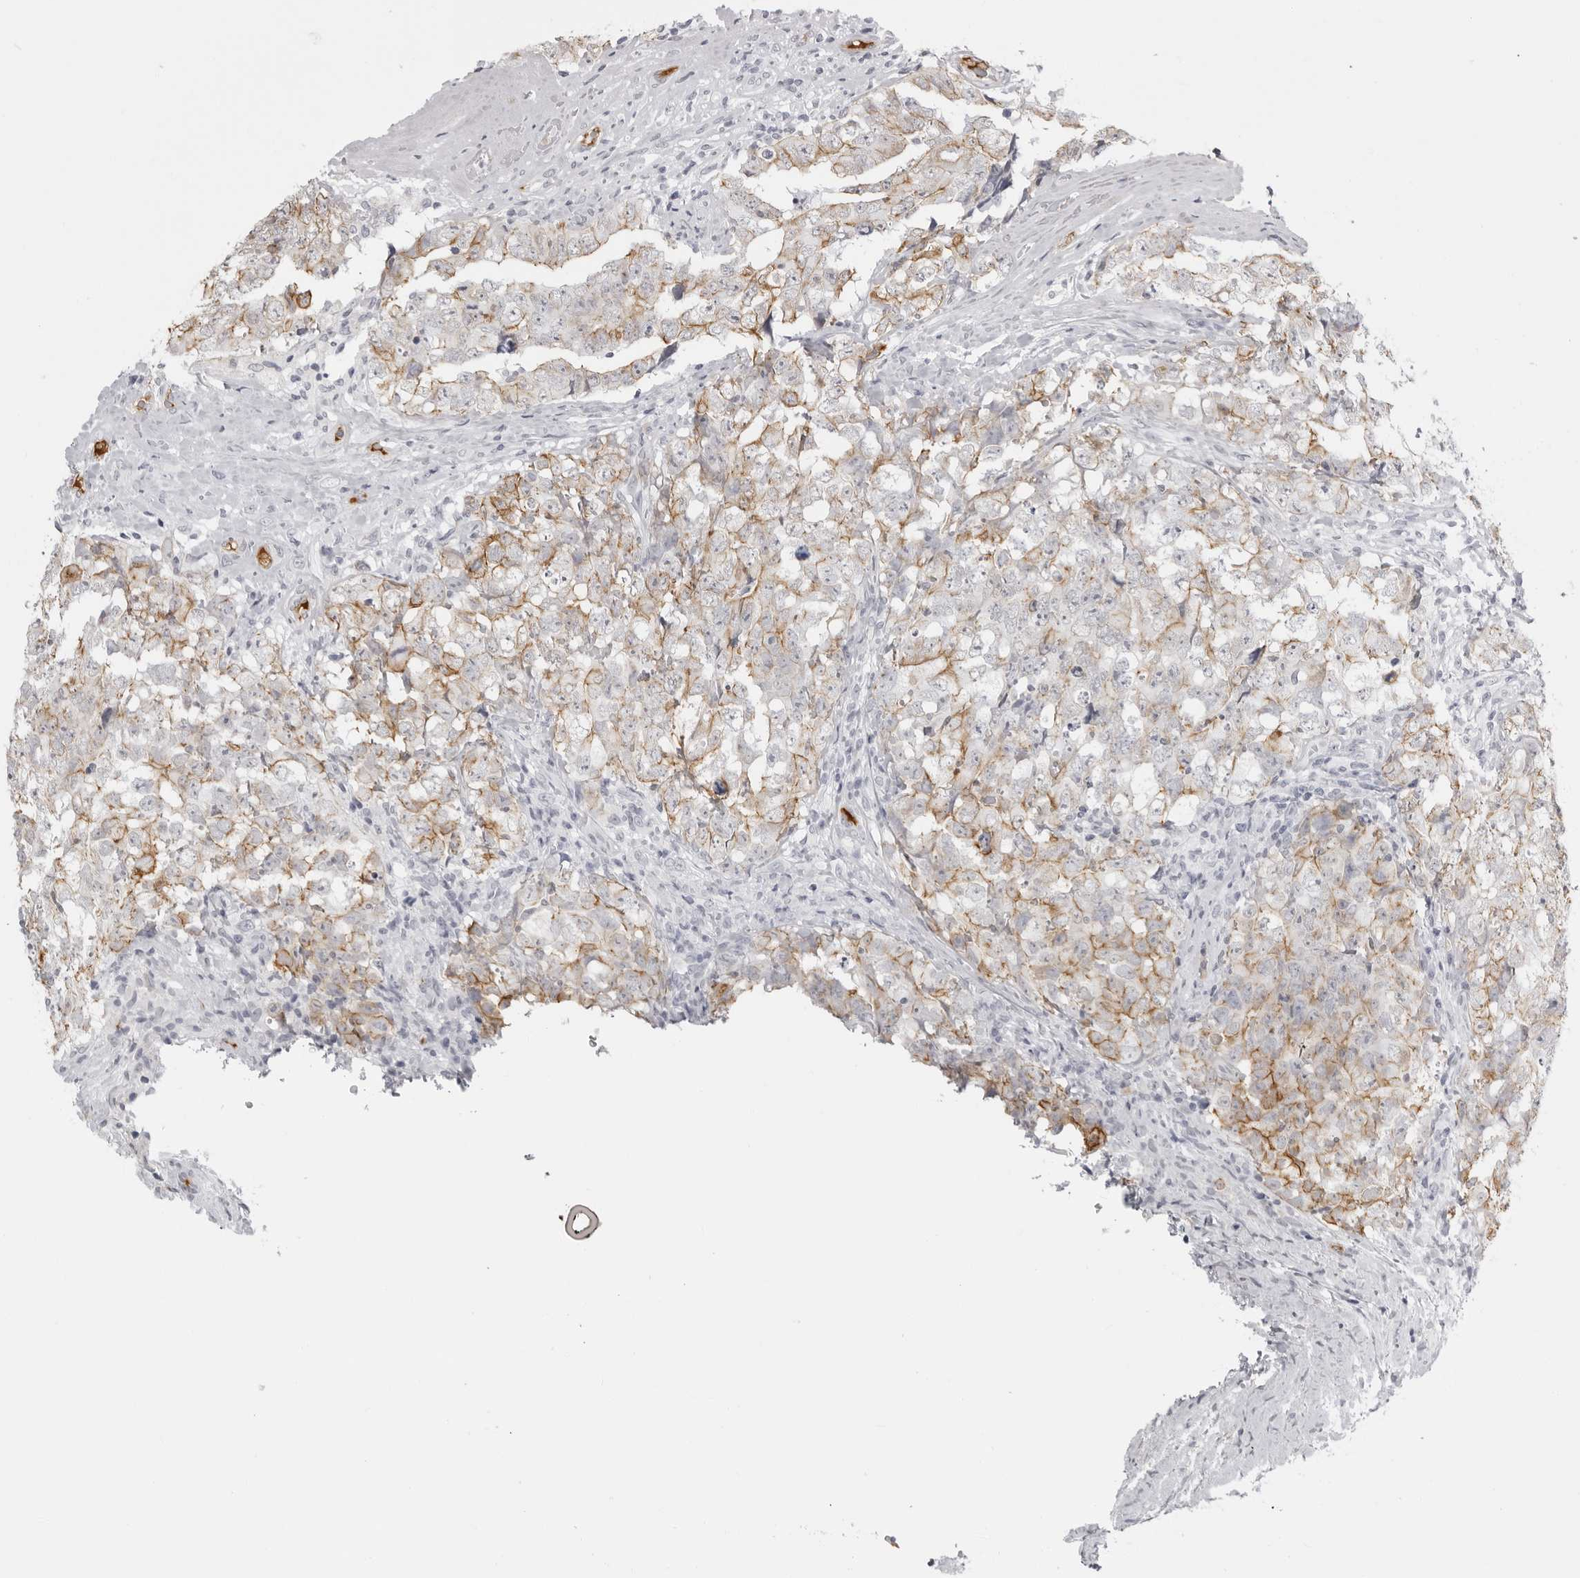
{"staining": {"intensity": "weak", "quantity": "25%-75%", "location": "cytoplasmic/membranous"}, "tissue": "testis cancer", "cell_type": "Tumor cells", "image_type": "cancer", "snomed": [{"axis": "morphology", "description": "Carcinoma, Embryonal, NOS"}, {"axis": "topography", "description": "Testis"}], "caption": "Weak cytoplasmic/membranous protein positivity is seen in approximately 25%-75% of tumor cells in testis cancer (embryonal carcinoma).", "gene": "SERPINF2", "patient": {"sex": "male", "age": 26}}